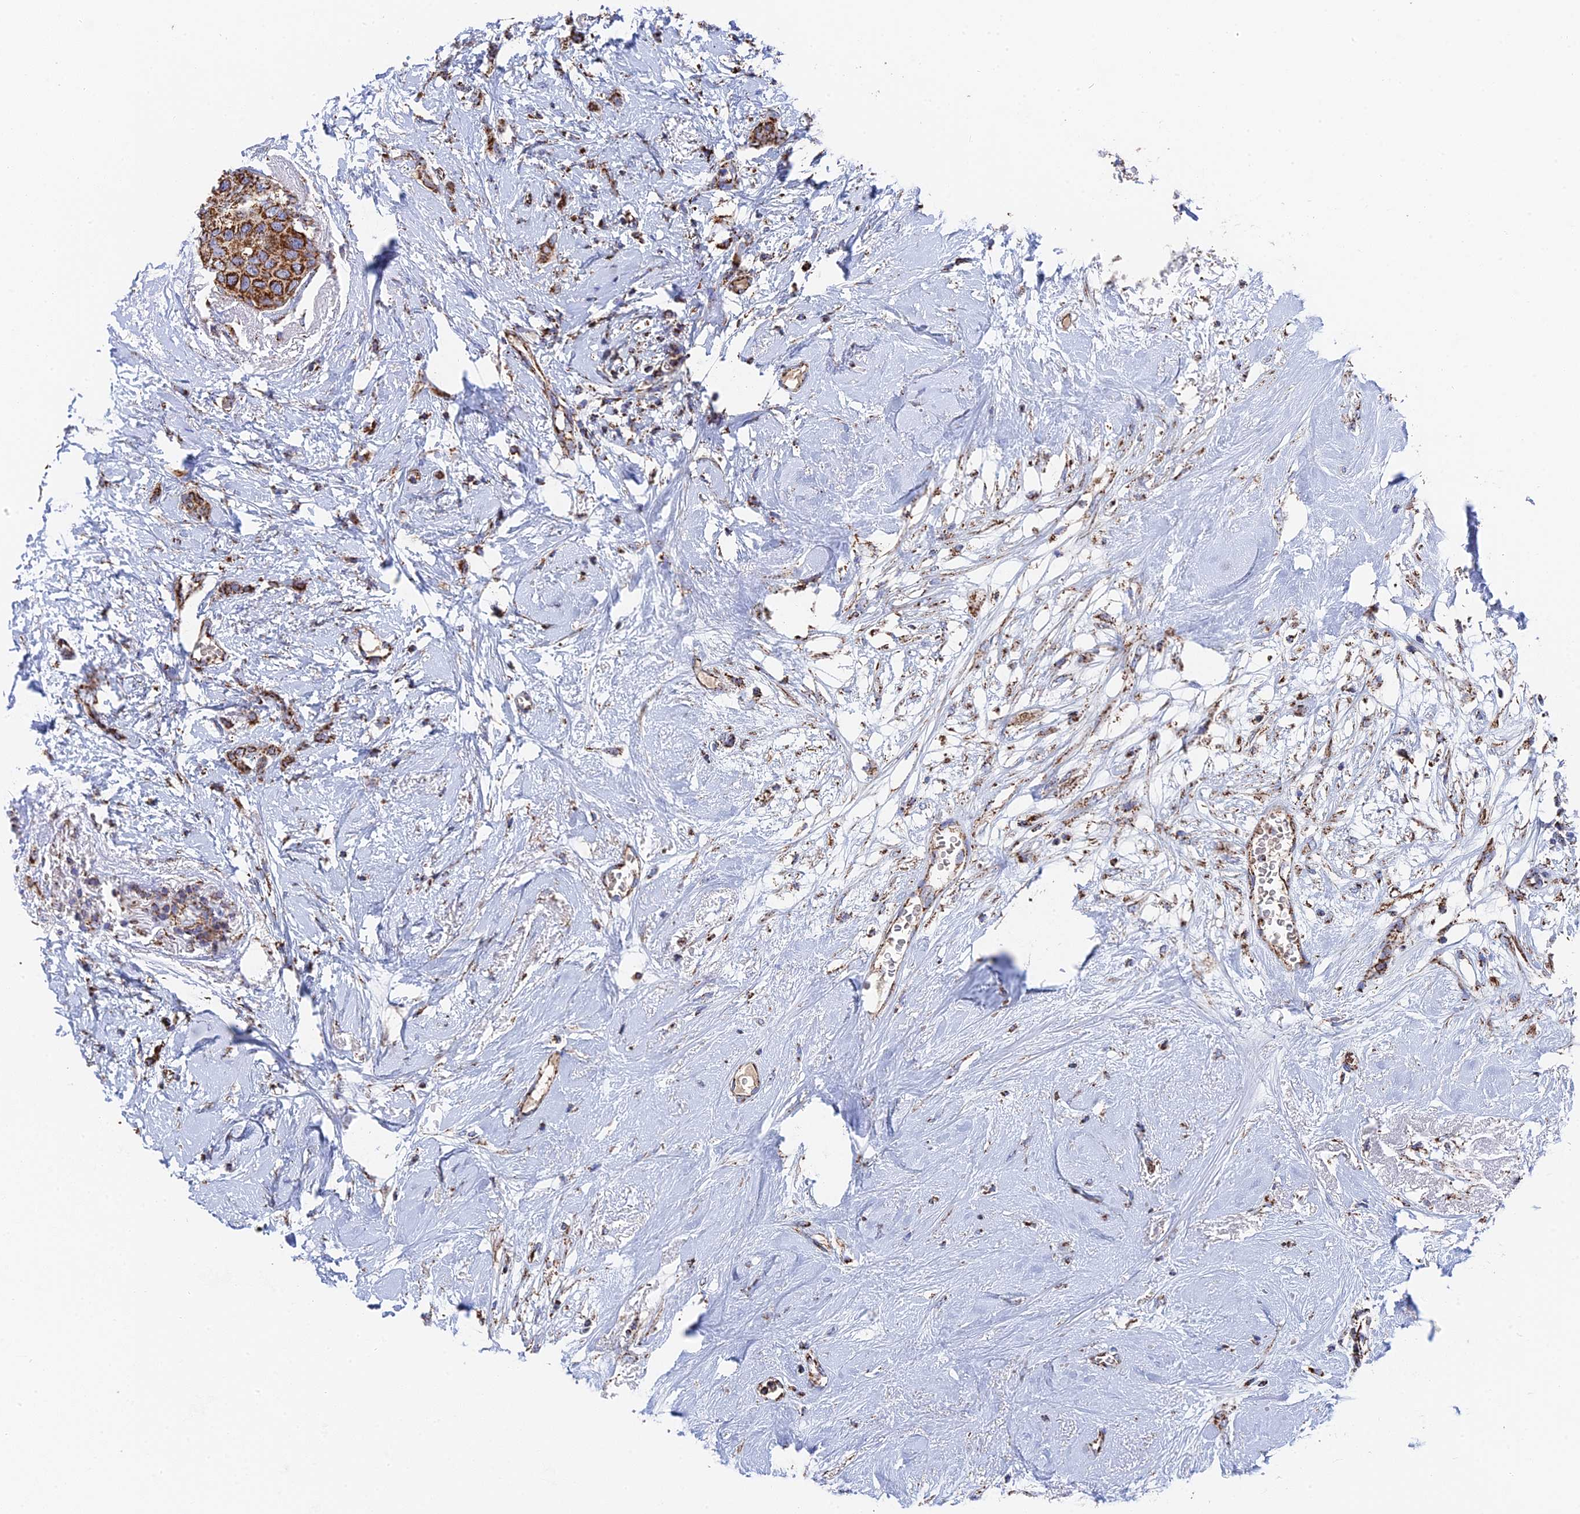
{"staining": {"intensity": "strong", "quantity": ">75%", "location": "cytoplasmic/membranous"}, "tissue": "breast cancer", "cell_type": "Tumor cells", "image_type": "cancer", "snomed": [{"axis": "morphology", "description": "Duct carcinoma"}, {"axis": "topography", "description": "Breast"}], "caption": "Strong cytoplasmic/membranous protein expression is seen in about >75% of tumor cells in infiltrating ductal carcinoma (breast).", "gene": "HAUS8", "patient": {"sex": "female", "age": 72}}